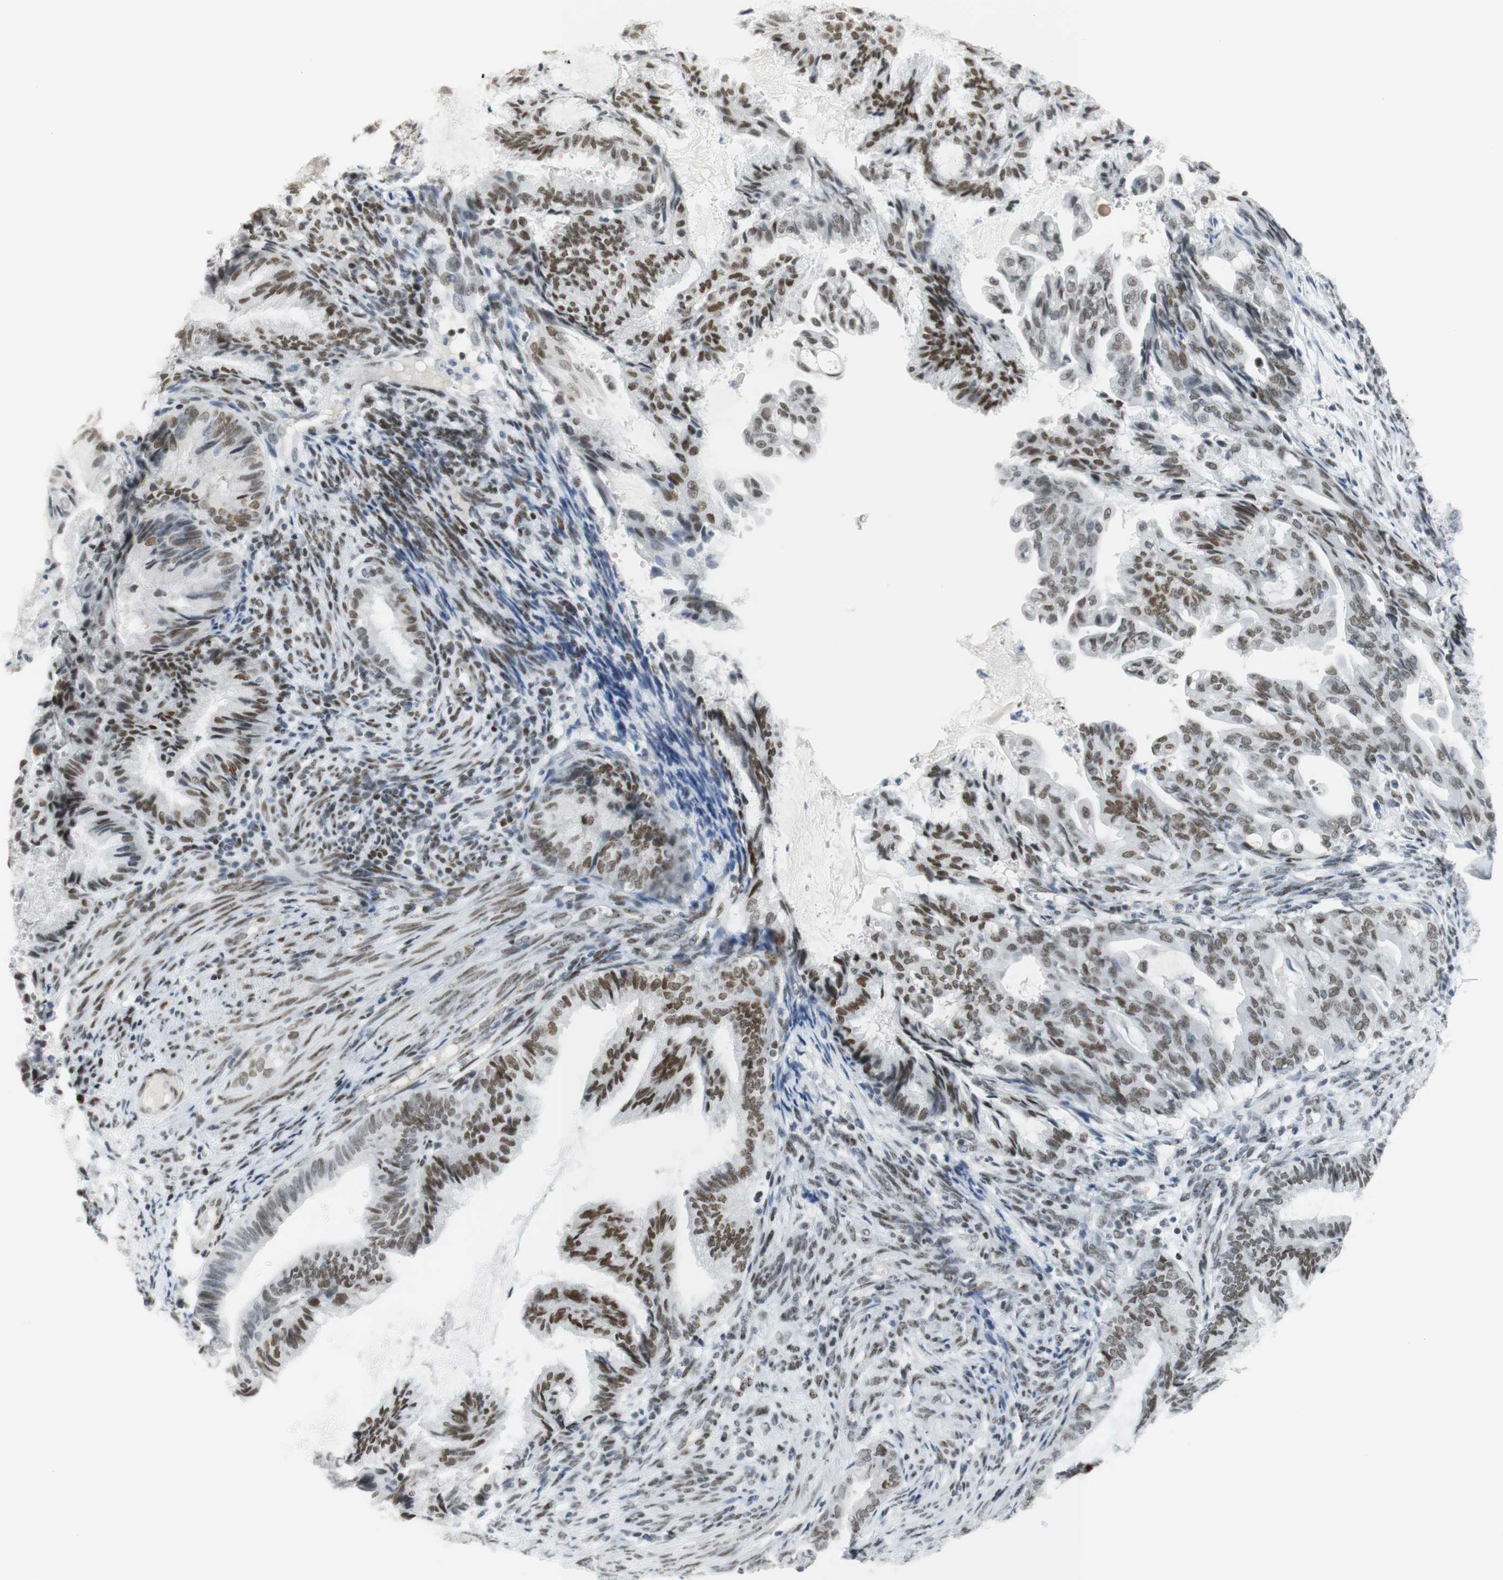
{"staining": {"intensity": "moderate", "quantity": "25%-75%", "location": "nuclear"}, "tissue": "endometrial cancer", "cell_type": "Tumor cells", "image_type": "cancer", "snomed": [{"axis": "morphology", "description": "Adenocarcinoma, NOS"}, {"axis": "topography", "description": "Endometrium"}], "caption": "Moderate nuclear positivity for a protein is present in approximately 25%-75% of tumor cells of endometrial cancer using immunohistochemistry (IHC).", "gene": "BMI1", "patient": {"sex": "female", "age": 86}}